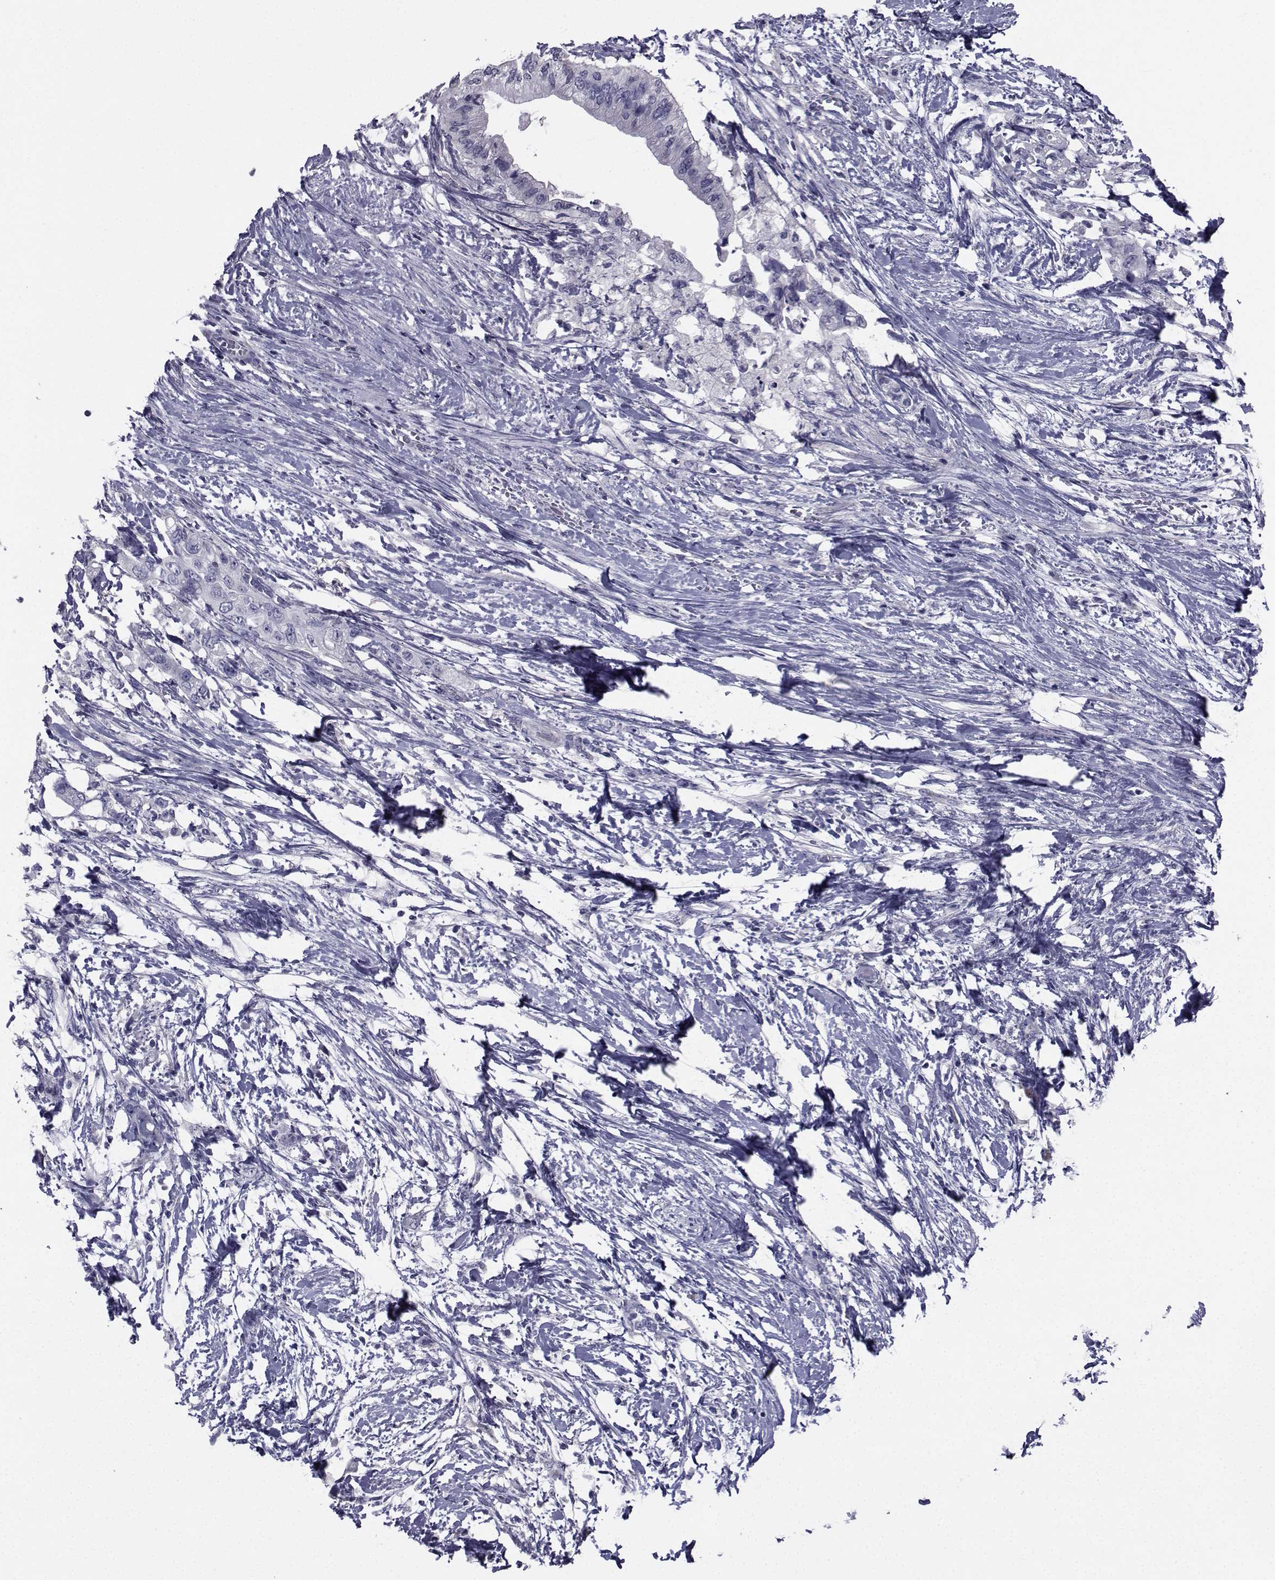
{"staining": {"intensity": "negative", "quantity": "none", "location": "none"}, "tissue": "pancreatic cancer", "cell_type": "Tumor cells", "image_type": "cancer", "snomed": [{"axis": "morphology", "description": "Adenocarcinoma, NOS"}, {"axis": "topography", "description": "Pancreas"}], "caption": "The photomicrograph exhibits no staining of tumor cells in pancreatic adenocarcinoma.", "gene": "CHRNA1", "patient": {"sex": "female", "age": 72}}